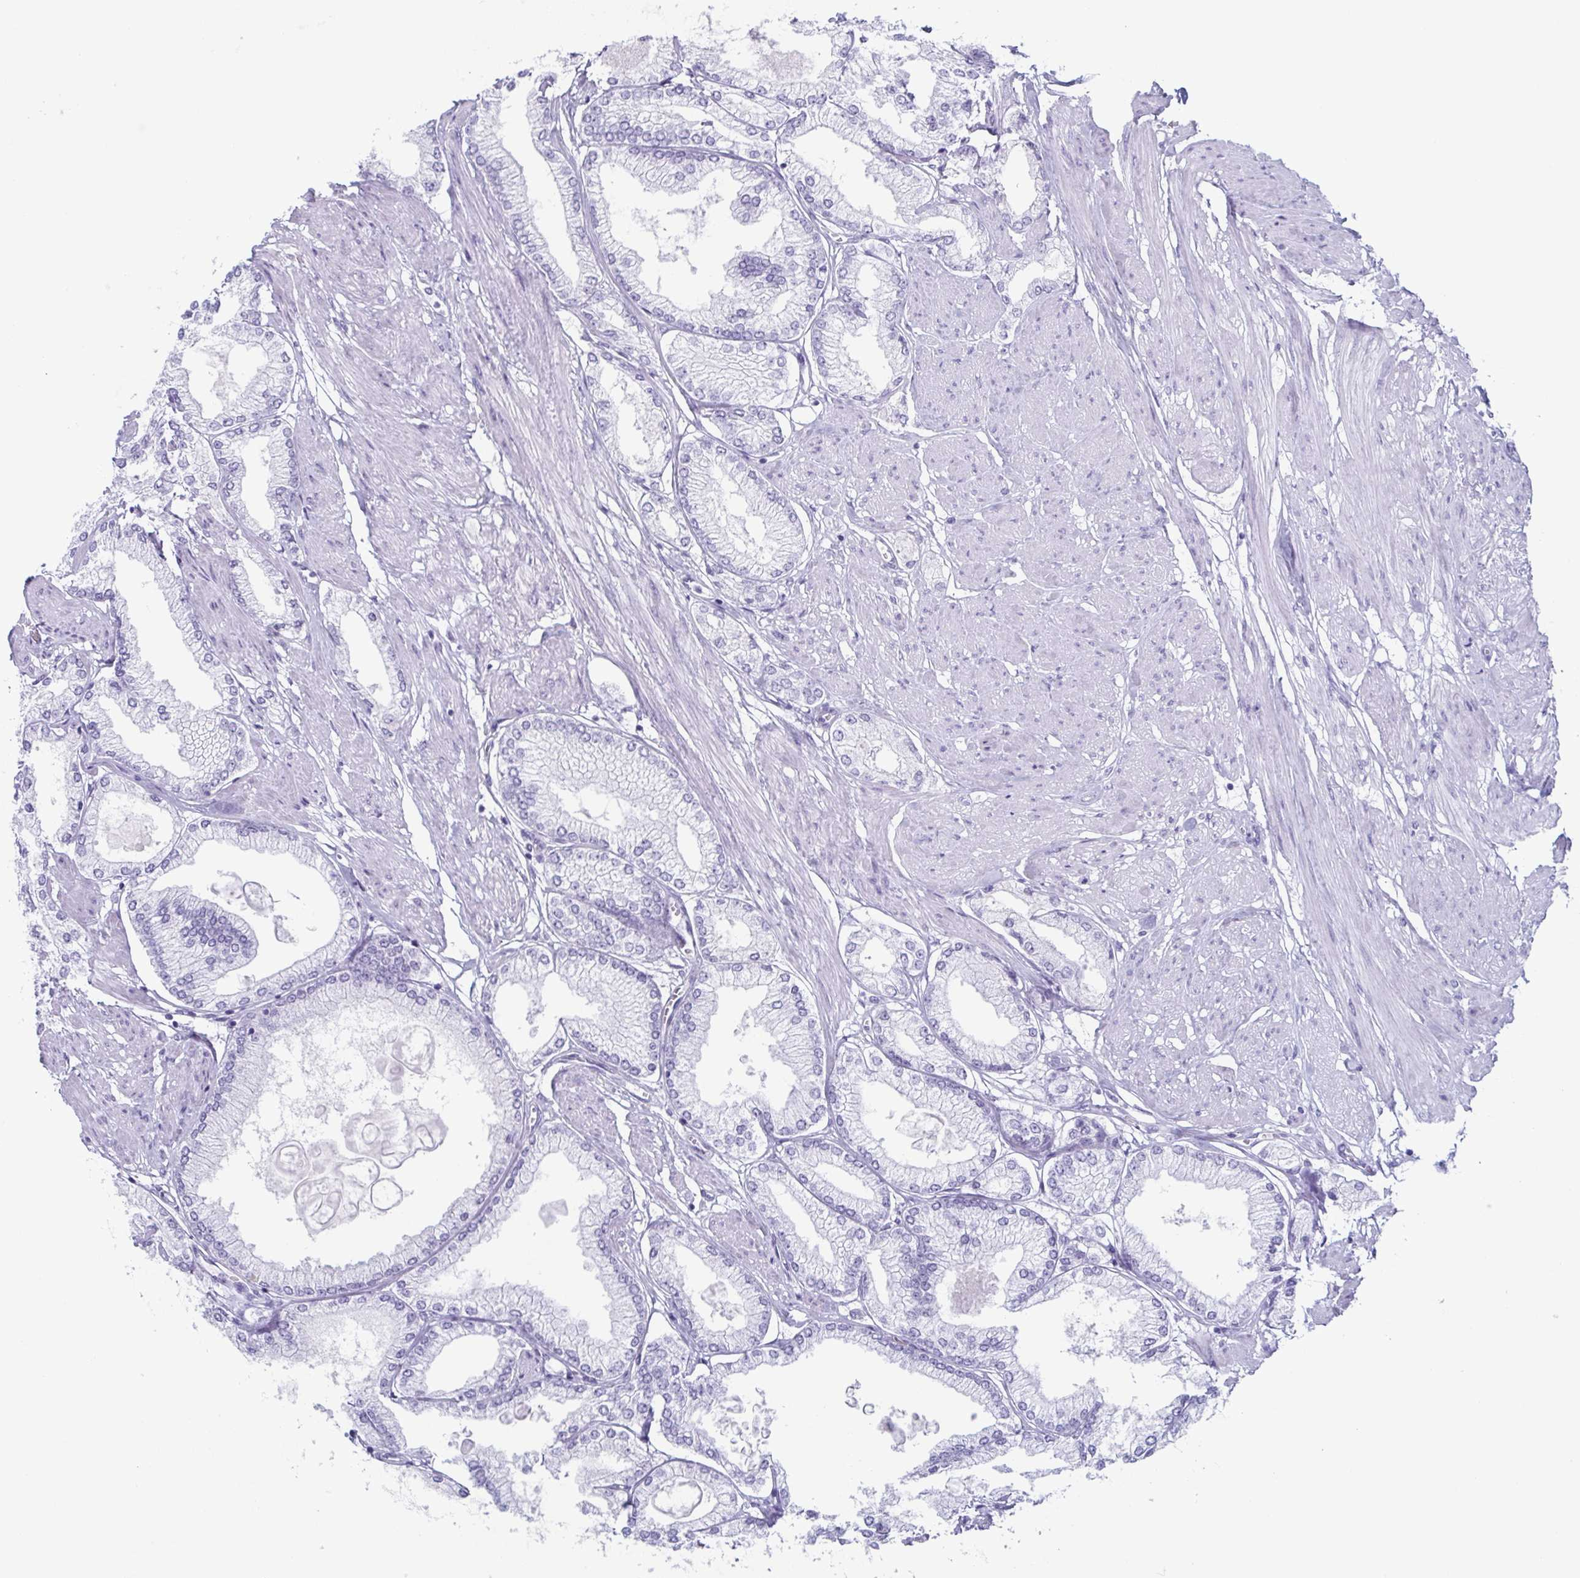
{"staining": {"intensity": "negative", "quantity": "none", "location": "none"}, "tissue": "prostate cancer", "cell_type": "Tumor cells", "image_type": "cancer", "snomed": [{"axis": "morphology", "description": "Adenocarcinoma, High grade"}, {"axis": "topography", "description": "Prostate"}], "caption": "IHC of prostate high-grade adenocarcinoma exhibits no staining in tumor cells.", "gene": "ENKUR", "patient": {"sex": "male", "age": 68}}